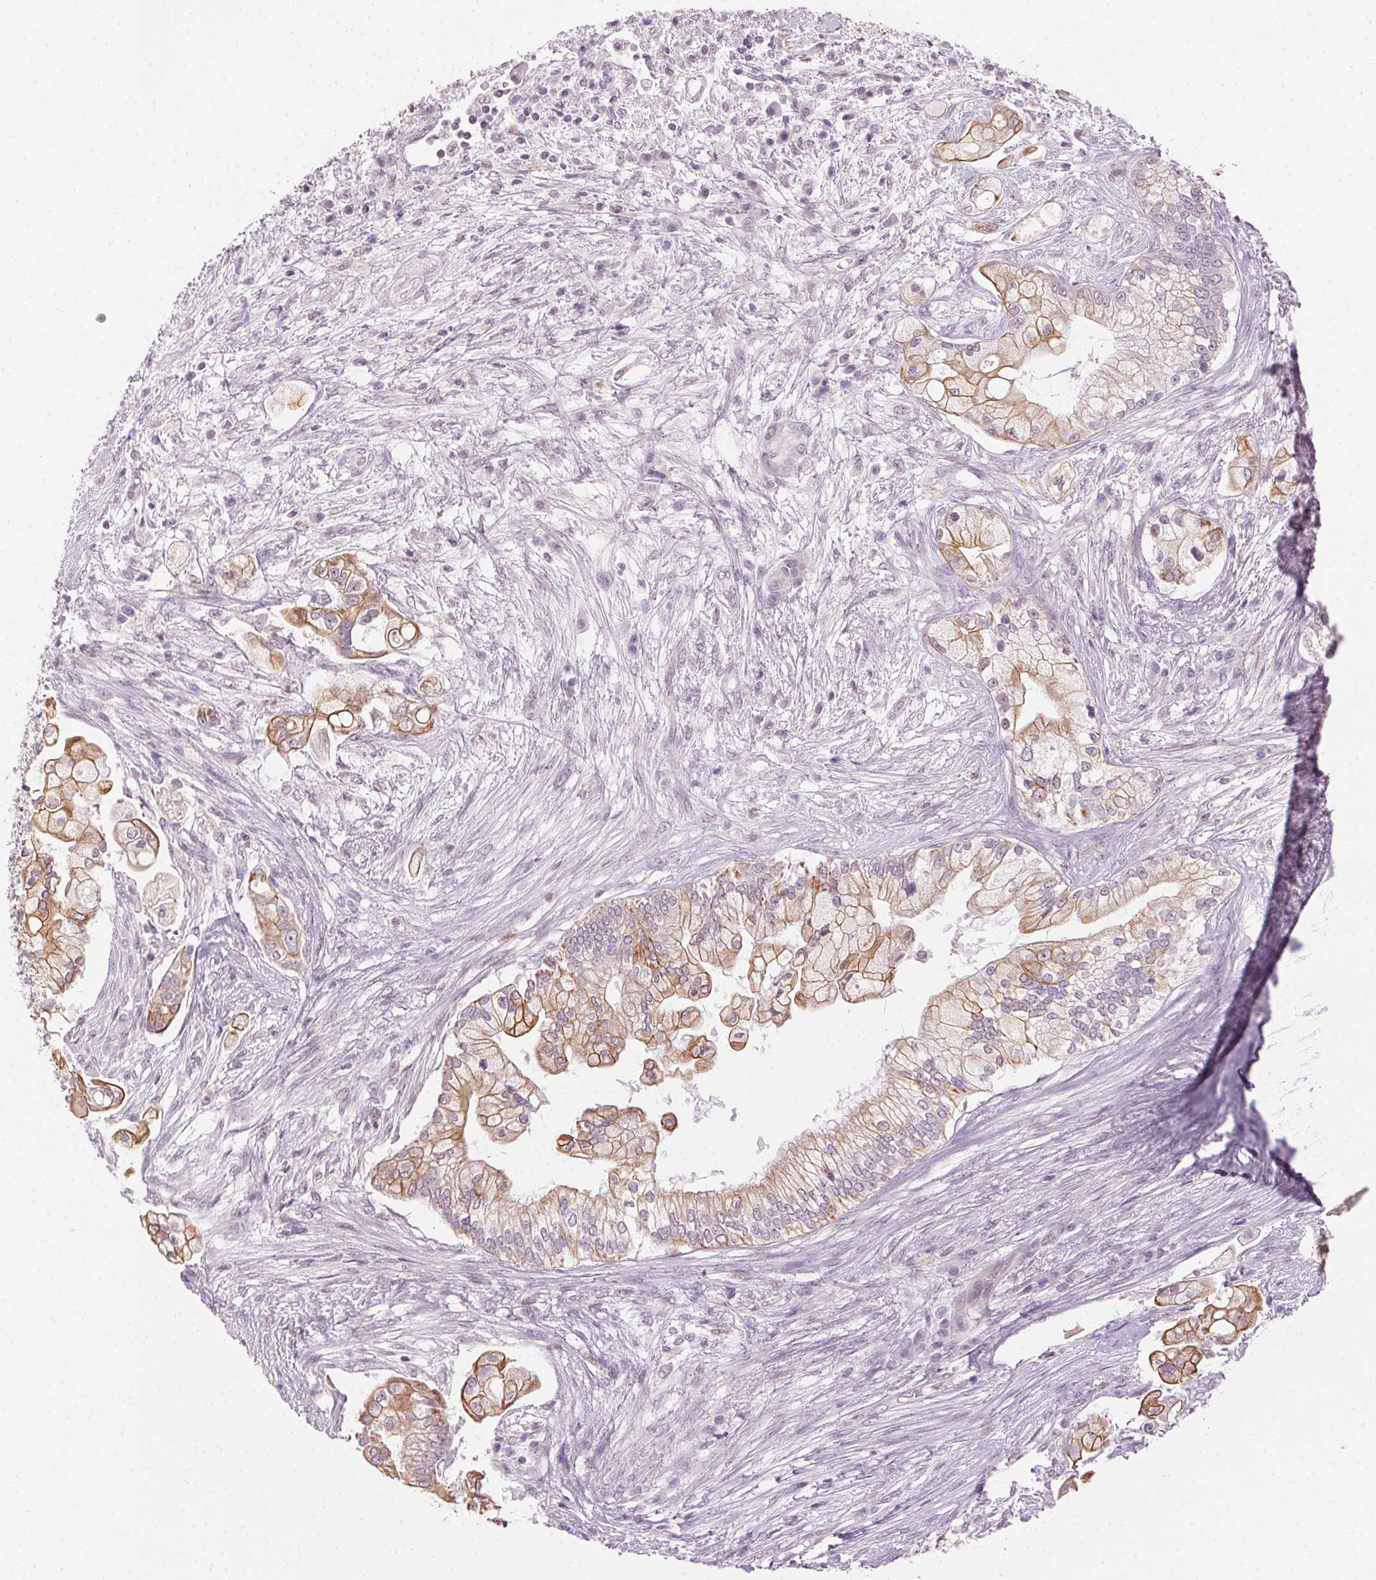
{"staining": {"intensity": "weak", "quantity": ">75%", "location": "cytoplasmic/membranous"}, "tissue": "pancreatic cancer", "cell_type": "Tumor cells", "image_type": "cancer", "snomed": [{"axis": "morphology", "description": "Adenocarcinoma, NOS"}, {"axis": "topography", "description": "Pancreas"}], "caption": "Immunohistochemistry (IHC) histopathology image of pancreatic adenocarcinoma stained for a protein (brown), which shows low levels of weak cytoplasmic/membranous staining in about >75% of tumor cells.", "gene": "AIF1L", "patient": {"sex": "female", "age": 69}}